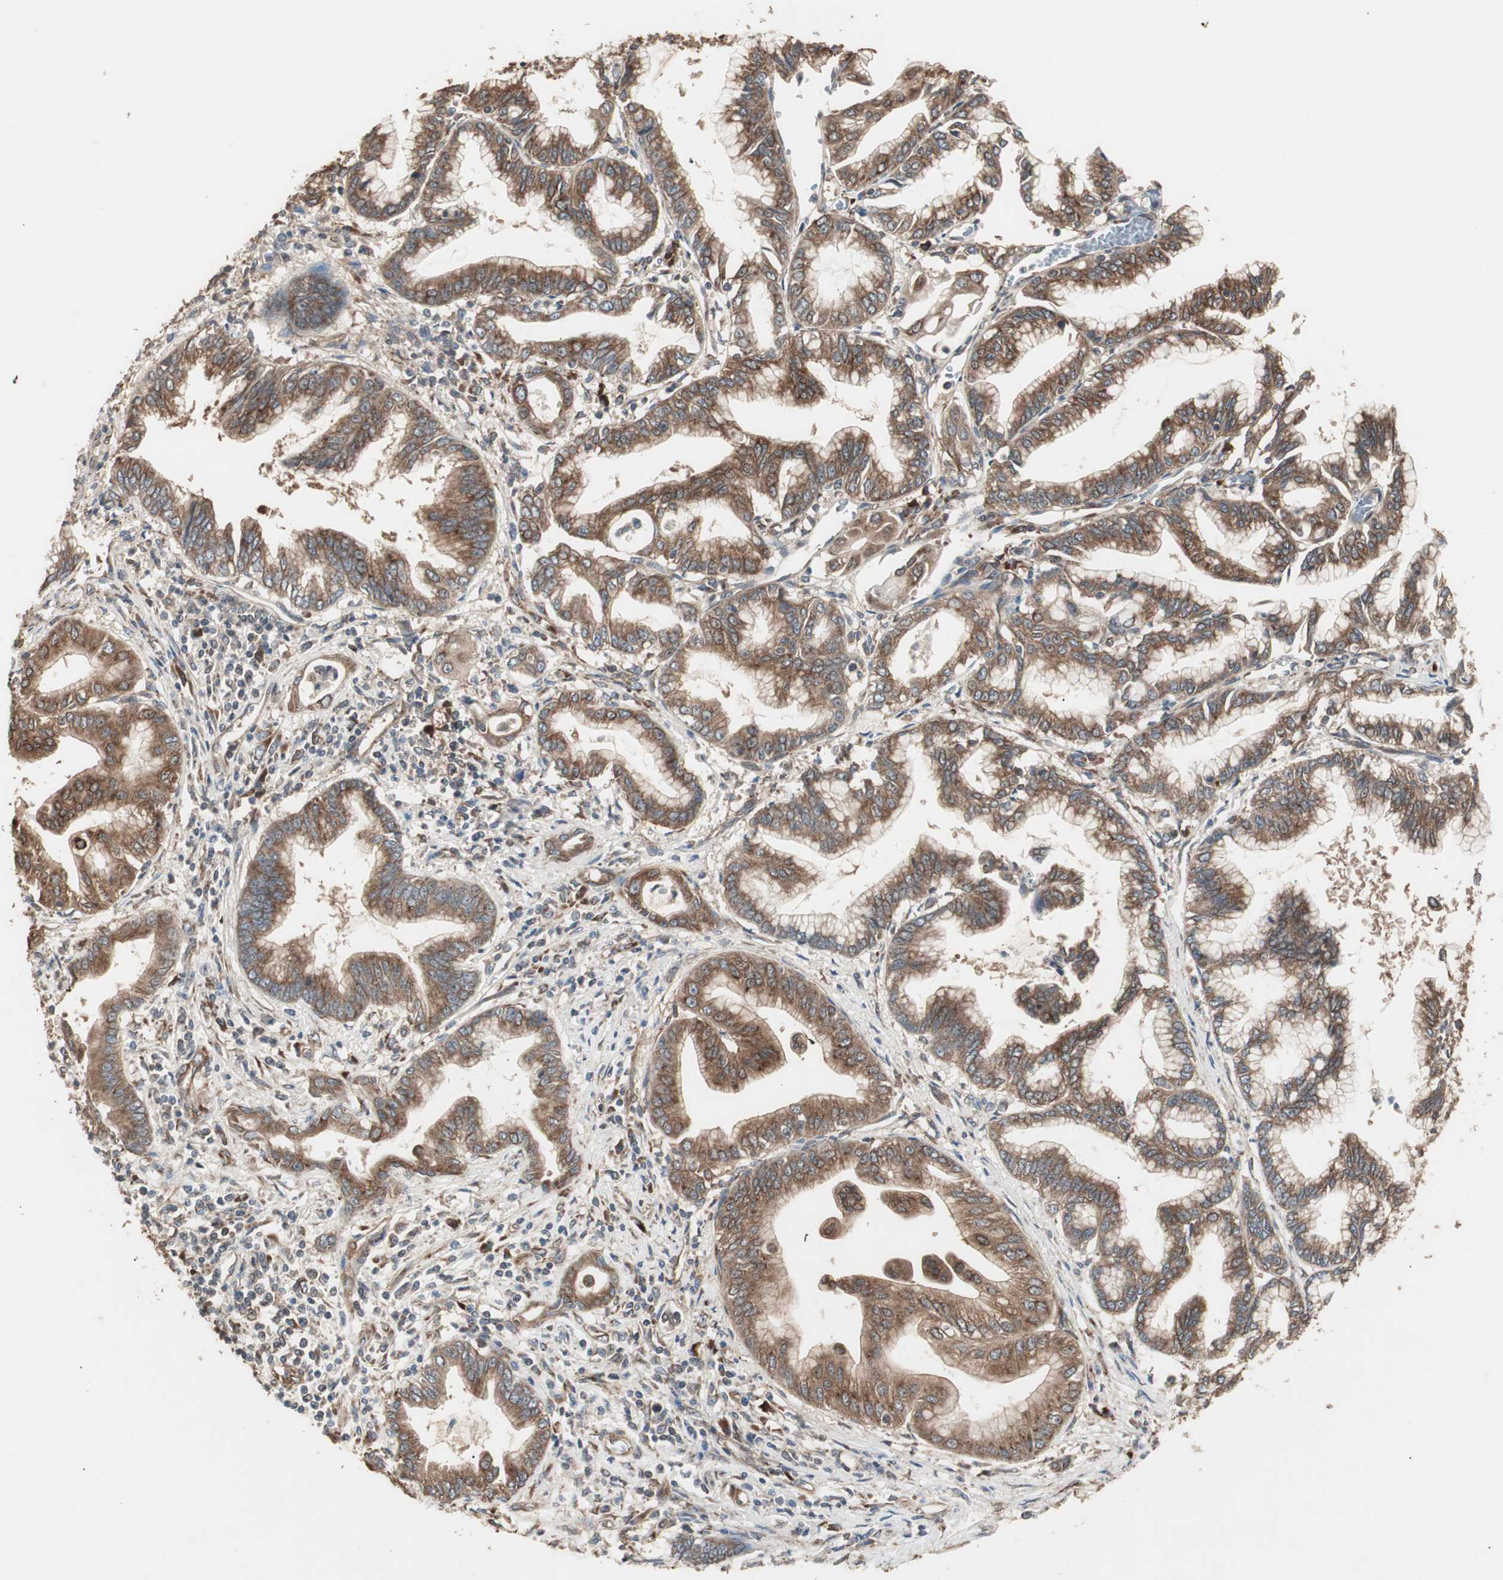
{"staining": {"intensity": "moderate", "quantity": ">75%", "location": "cytoplasmic/membranous"}, "tissue": "pancreatic cancer", "cell_type": "Tumor cells", "image_type": "cancer", "snomed": [{"axis": "morphology", "description": "Adenocarcinoma, NOS"}, {"axis": "topography", "description": "Pancreas"}], "caption": "IHC (DAB (3,3'-diaminobenzidine)) staining of human adenocarcinoma (pancreatic) displays moderate cytoplasmic/membranous protein staining in approximately >75% of tumor cells. (DAB IHC, brown staining for protein, blue staining for nuclei).", "gene": "LZTS1", "patient": {"sex": "female", "age": 64}}